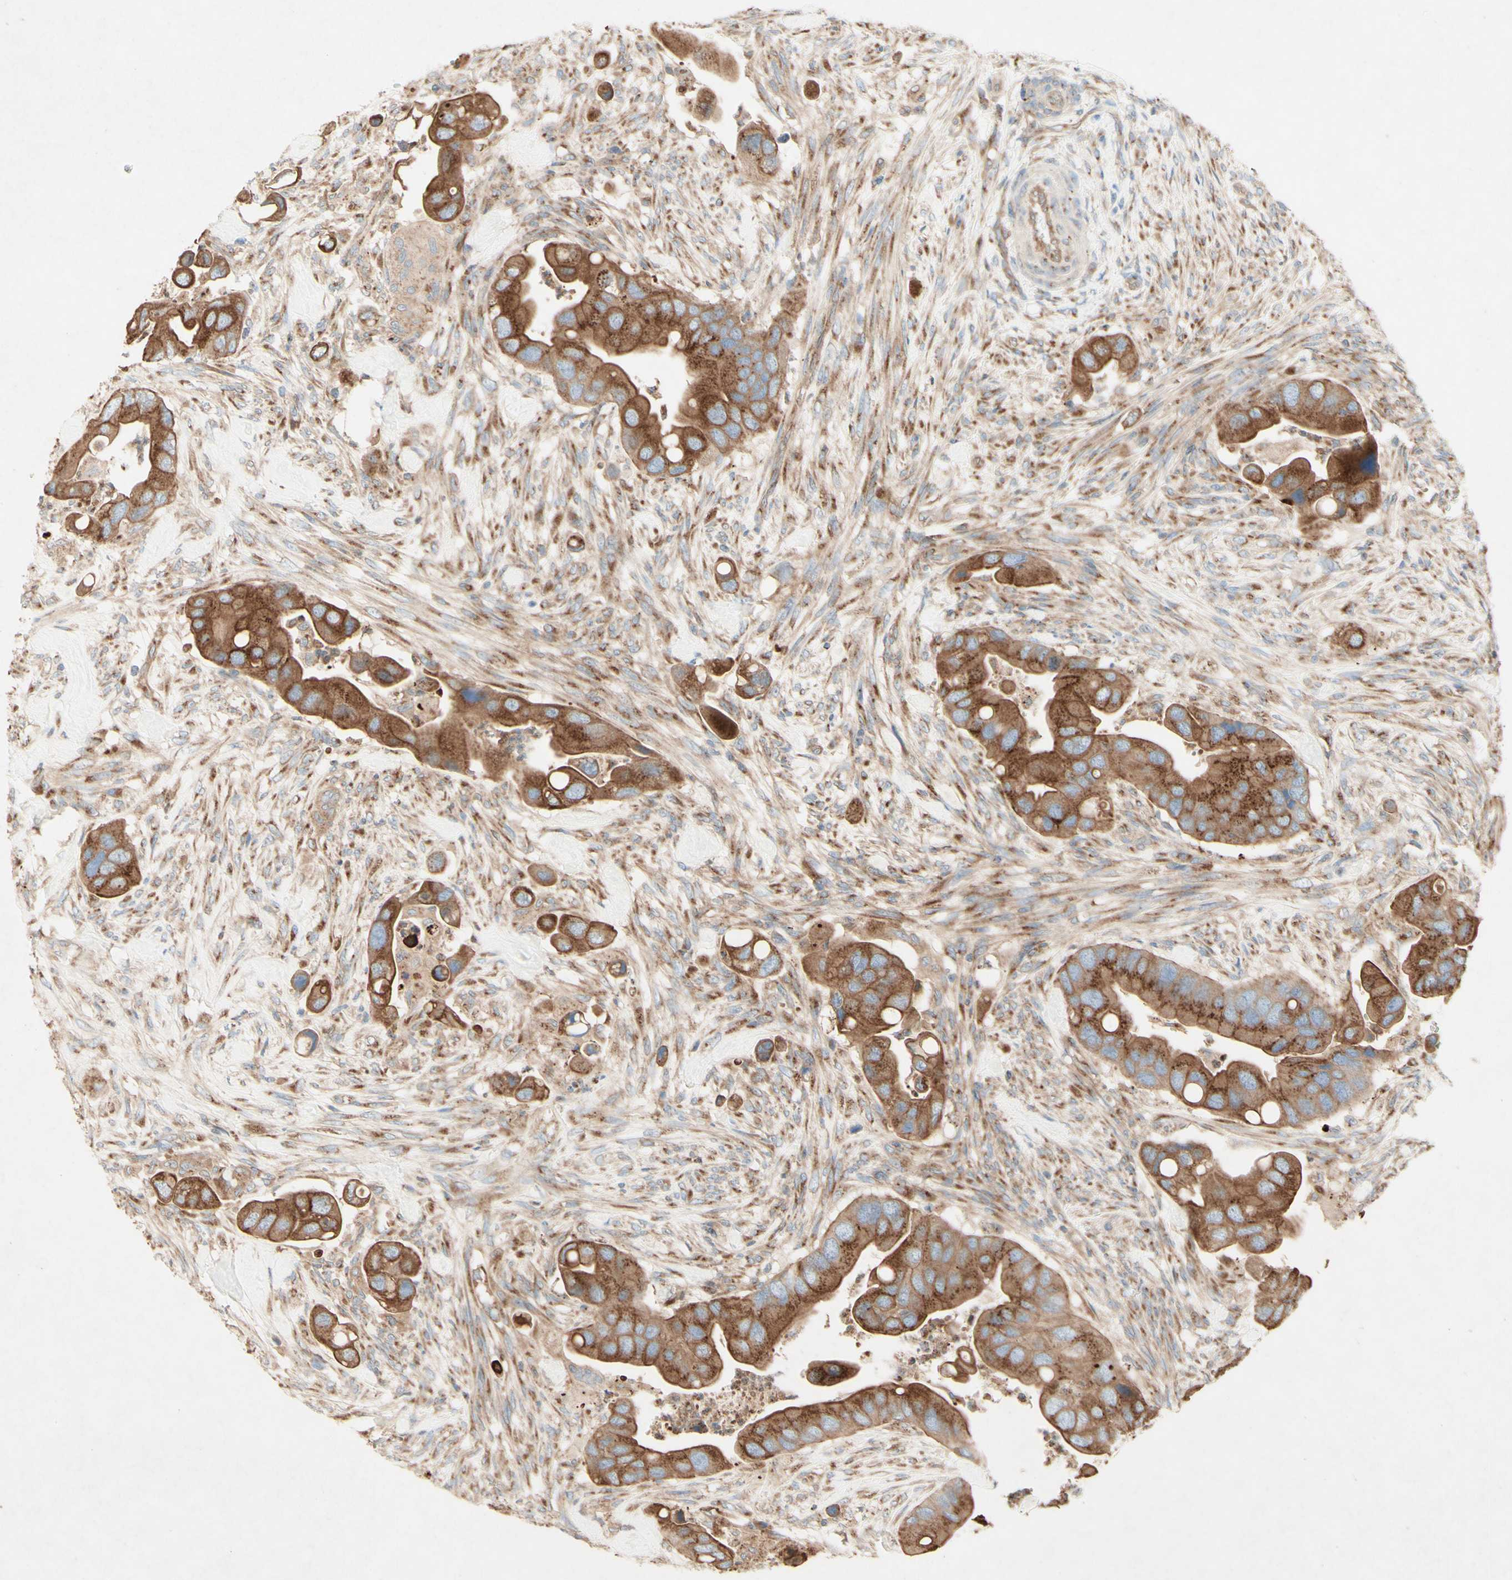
{"staining": {"intensity": "moderate", "quantity": ">75%", "location": "cytoplasmic/membranous"}, "tissue": "colorectal cancer", "cell_type": "Tumor cells", "image_type": "cancer", "snomed": [{"axis": "morphology", "description": "Adenocarcinoma, NOS"}, {"axis": "topography", "description": "Rectum"}], "caption": "Immunohistochemistry photomicrograph of human adenocarcinoma (colorectal) stained for a protein (brown), which exhibits medium levels of moderate cytoplasmic/membranous positivity in approximately >75% of tumor cells.", "gene": "MTM1", "patient": {"sex": "female", "age": 57}}